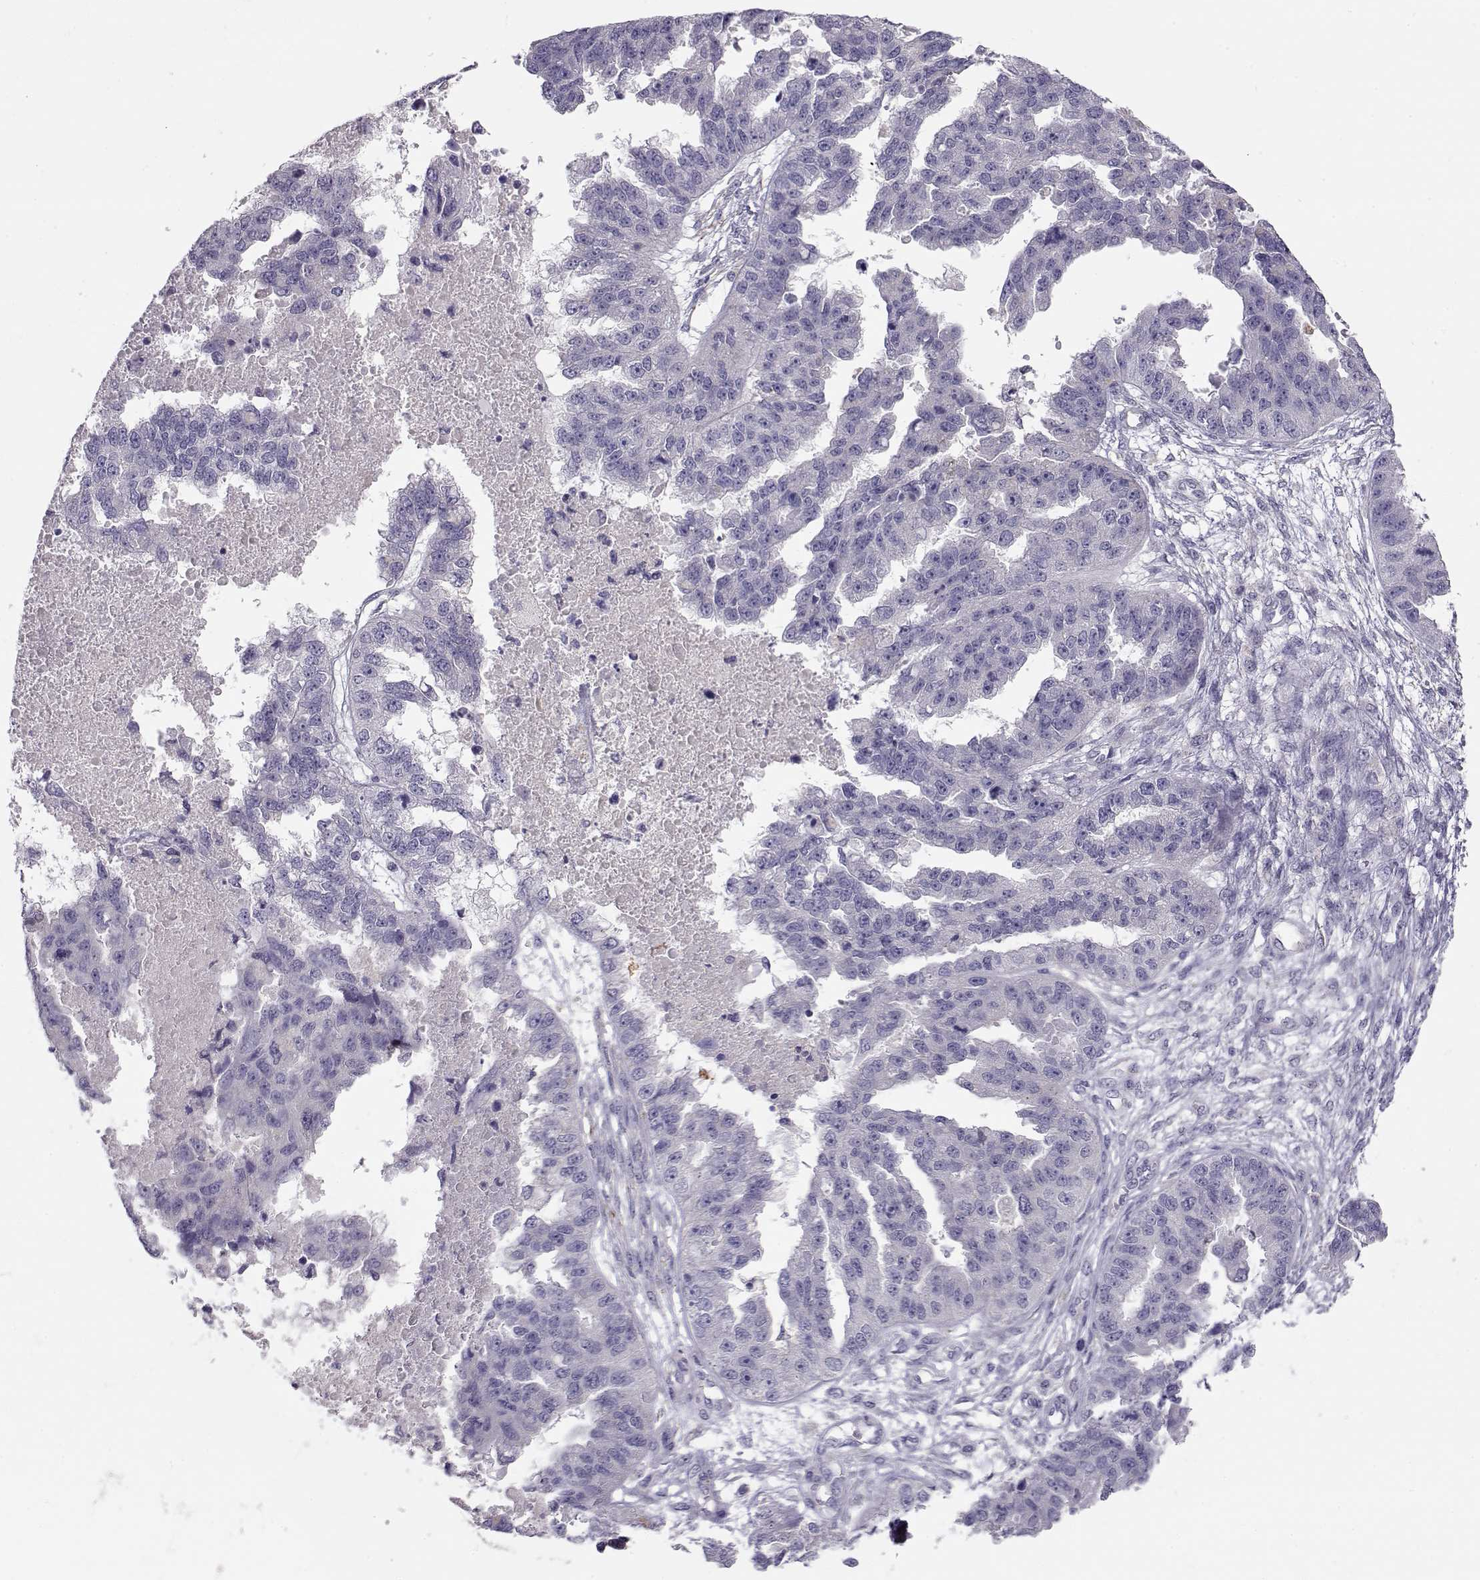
{"staining": {"intensity": "negative", "quantity": "none", "location": "none"}, "tissue": "ovarian cancer", "cell_type": "Tumor cells", "image_type": "cancer", "snomed": [{"axis": "morphology", "description": "Cystadenocarcinoma, serous, NOS"}, {"axis": "topography", "description": "Ovary"}], "caption": "Tumor cells show no significant protein positivity in ovarian cancer.", "gene": "GRK1", "patient": {"sex": "female", "age": 58}}